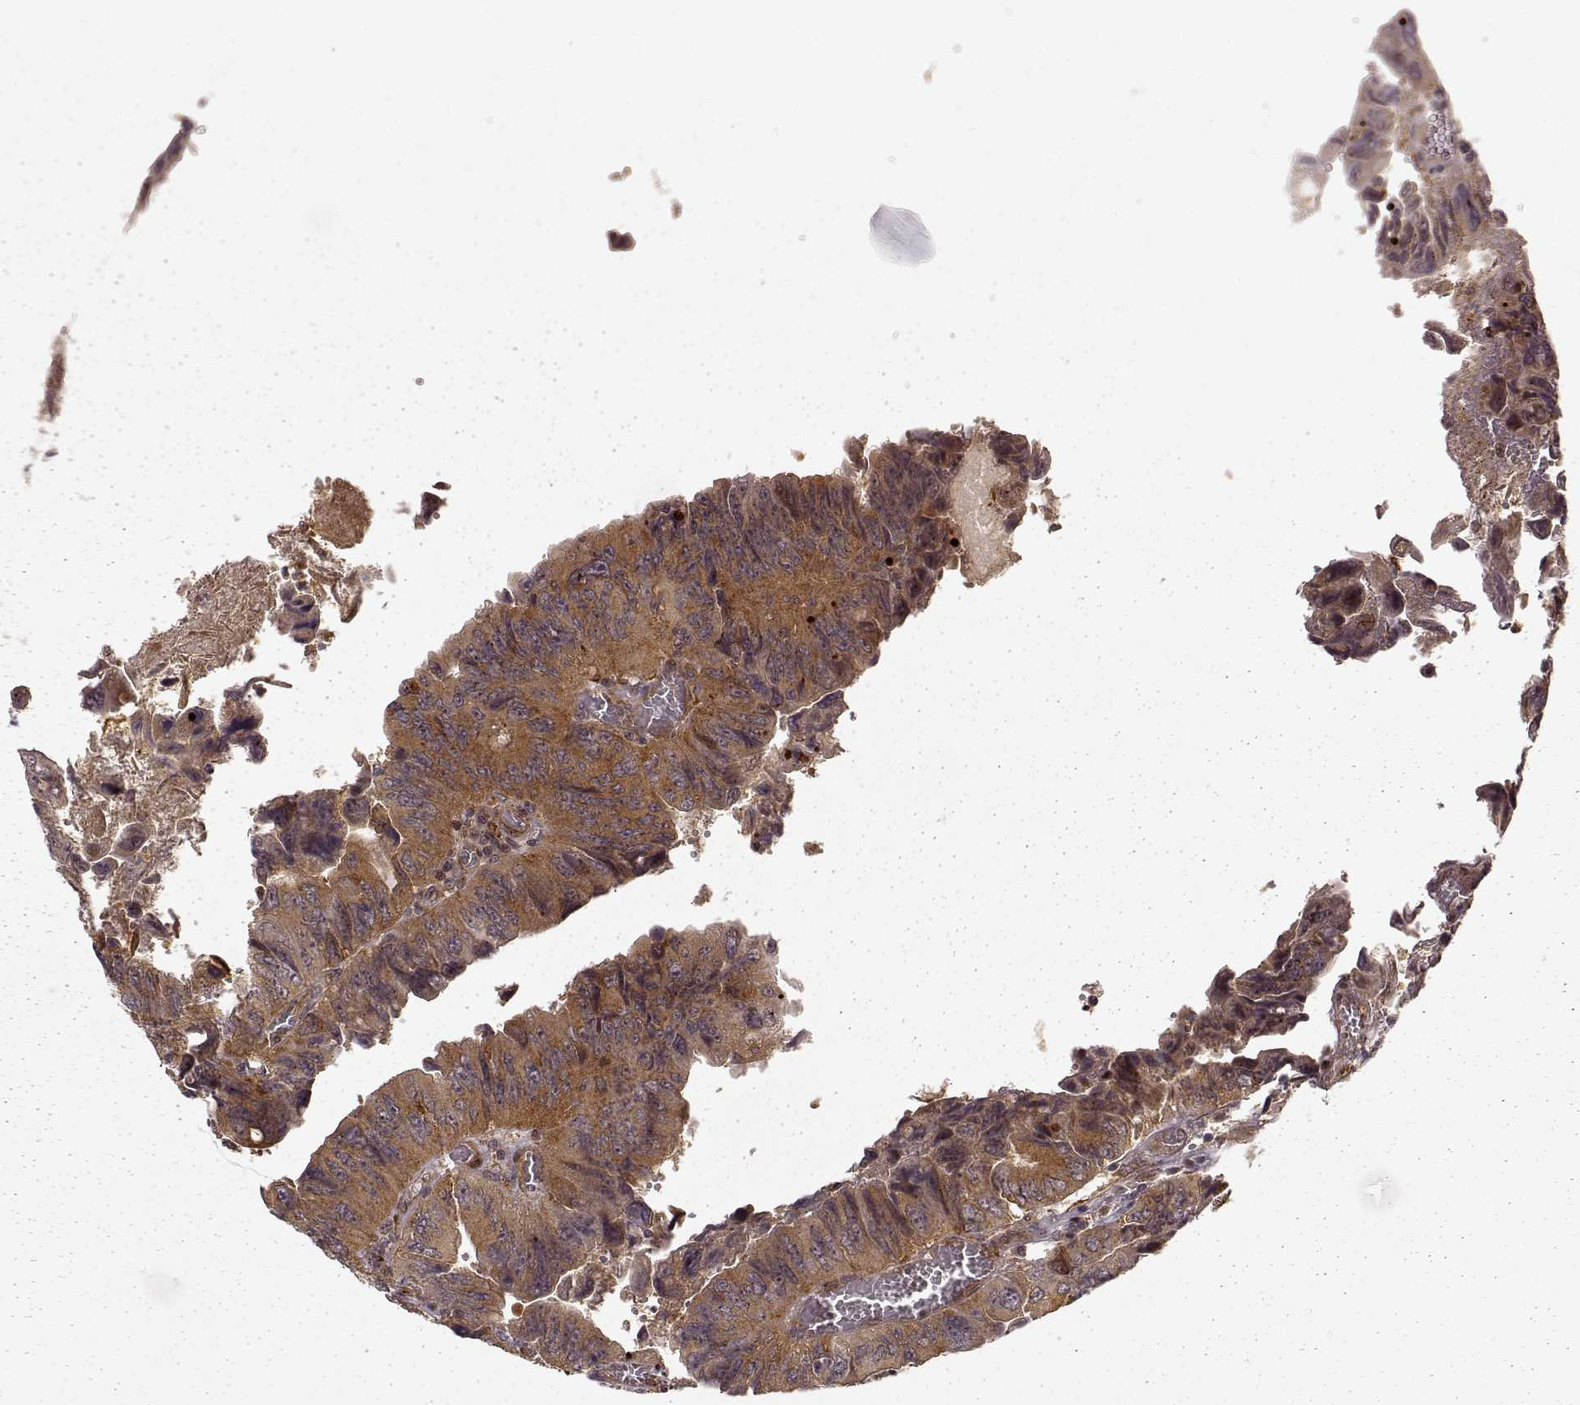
{"staining": {"intensity": "moderate", "quantity": ">75%", "location": "cytoplasmic/membranous"}, "tissue": "colorectal cancer", "cell_type": "Tumor cells", "image_type": "cancer", "snomed": [{"axis": "morphology", "description": "Adenocarcinoma, NOS"}, {"axis": "topography", "description": "Colon"}], "caption": "Immunohistochemistry (IHC) staining of colorectal cancer (adenocarcinoma), which reveals medium levels of moderate cytoplasmic/membranous expression in approximately >75% of tumor cells indicating moderate cytoplasmic/membranous protein positivity. The staining was performed using DAB (brown) for protein detection and nuclei were counterstained in hematoxylin (blue).", "gene": "SLC12A9", "patient": {"sex": "female", "age": 84}}